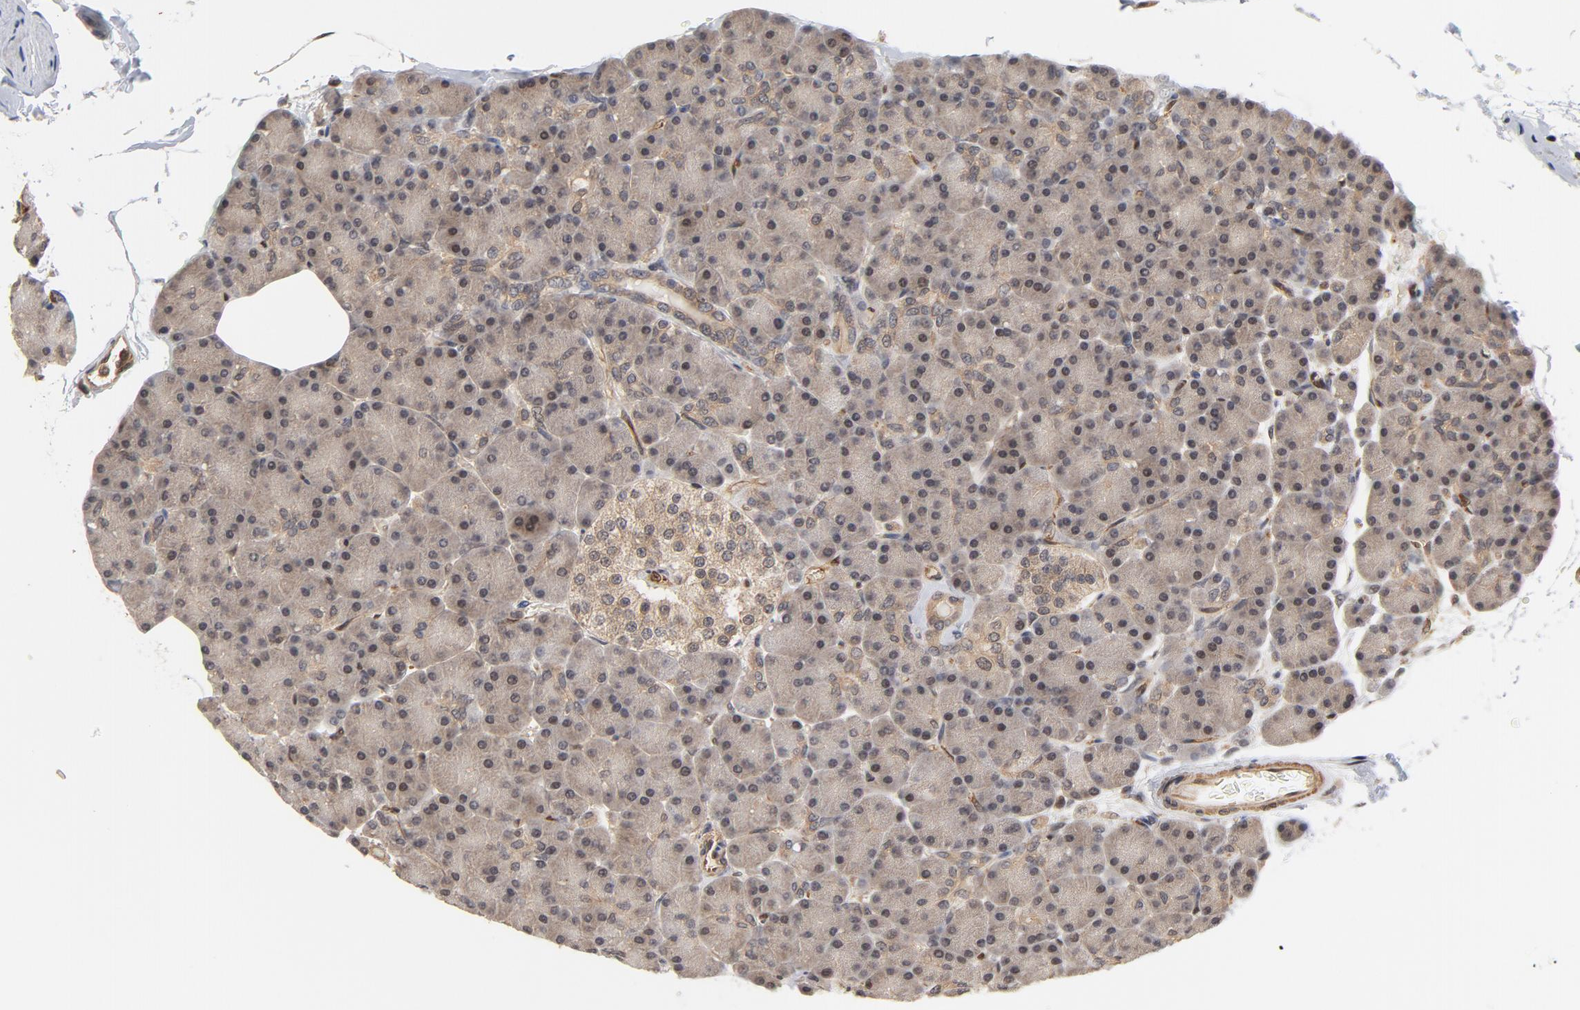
{"staining": {"intensity": "weak", "quantity": ">75%", "location": "cytoplasmic/membranous"}, "tissue": "pancreas", "cell_type": "Exocrine glandular cells", "image_type": "normal", "snomed": [{"axis": "morphology", "description": "Normal tissue, NOS"}, {"axis": "topography", "description": "Pancreas"}], "caption": "Pancreas stained with immunohistochemistry (IHC) exhibits weak cytoplasmic/membranous positivity in about >75% of exocrine glandular cells.", "gene": "CDC37", "patient": {"sex": "female", "age": 43}}